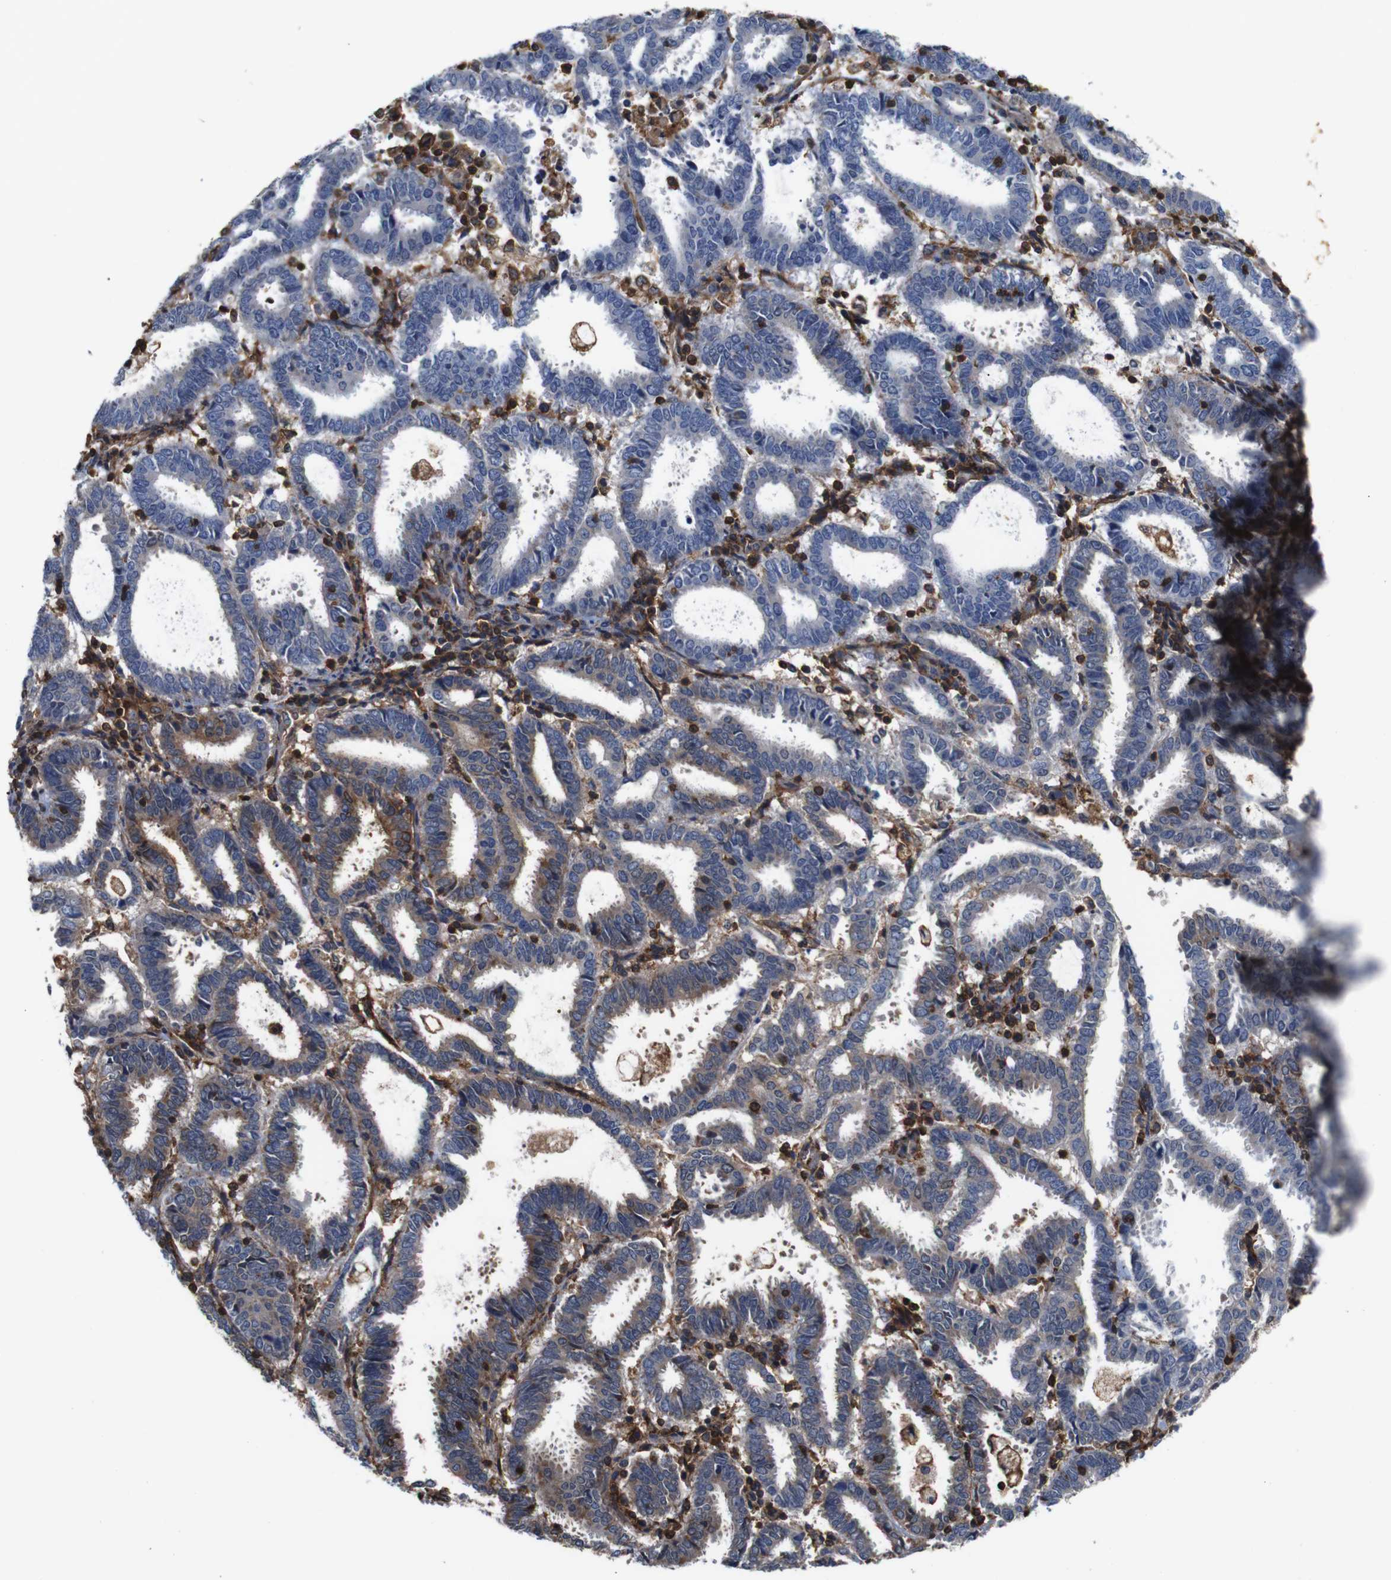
{"staining": {"intensity": "moderate", "quantity": "<25%", "location": "cytoplasmic/membranous"}, "tissue": "endometrial cancer", "cell_type": "Tumor cells", "image_type": "cancer", "snomed": [{"axis": "morphology", "description": "Adenocarcinoma, NOS"}, {"axis": "topography", "description": "Uterus"}], "caption": "High-magnification brightfield microscopy of endometrial cancer stained with DAB (3,3'-diaminobenzidine) (brown) and counterstained with hematoxylin (blue). tumor cells exhibit moderate cytoplasmic/membranous staining is identified in about<25% of cells. (Stains: DAB (3,3'-diaminobenzidine) in brown, nuclei in blue, Microscopy: brightfield microscopy at high magnification).", "gene": "PI4KA", "patient": {"sex": "female", "age": 83}}